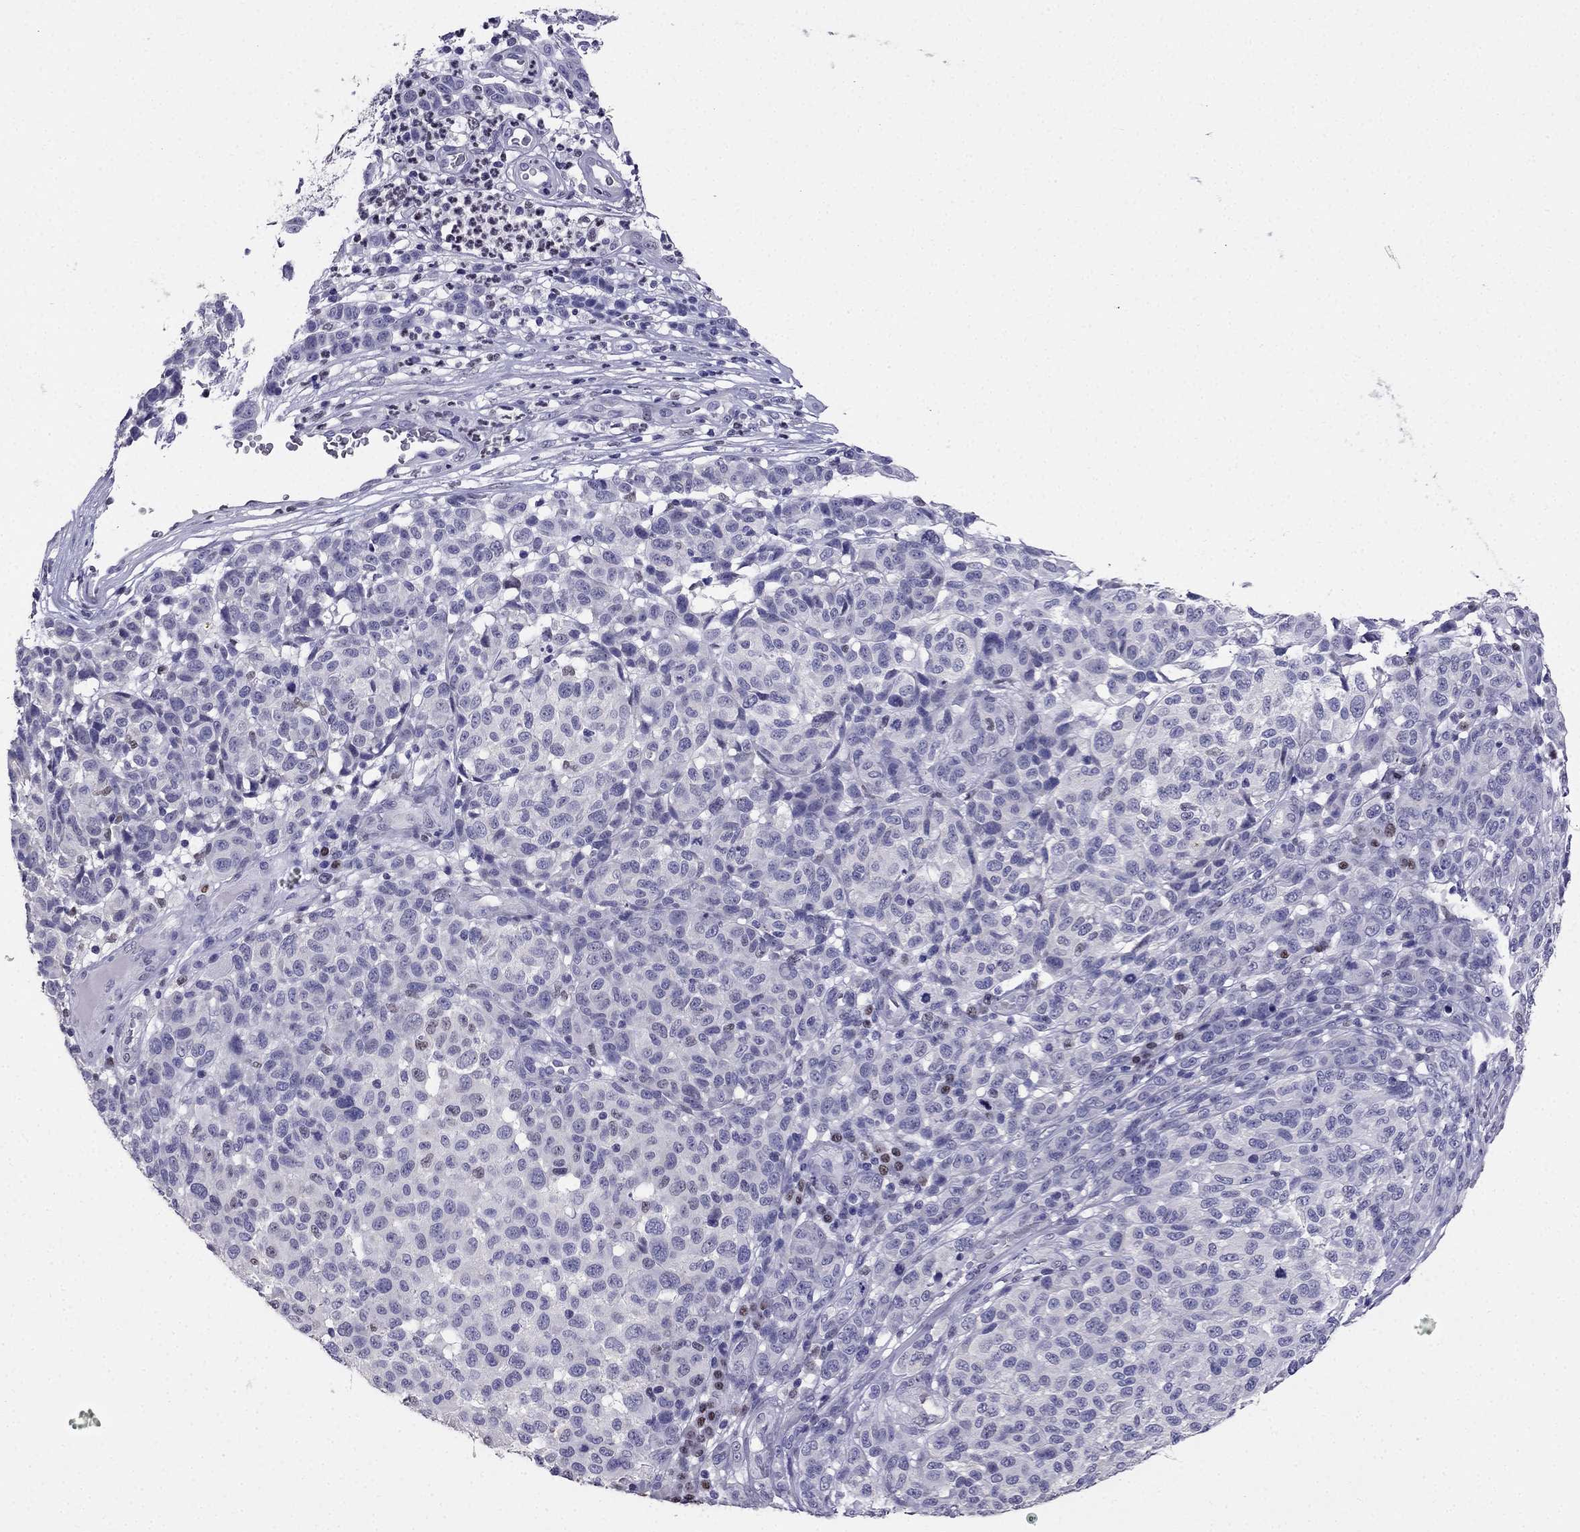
{"staining": {"intensity": "negative", "quantity": "none", "location": "none"}, "tissue": "melanoma", "cell_type": "Tumor cells", "image_type": "cancer", "snomed": [{"axis": "morphology", "description": "Malignant melanoma, NOS"}, {"axis": "topography", "description": "Skin"}], "caption": "A histopathology image of human malignant melanoma is negative for staining in tumor cells. (Brightfield microscopy of DAB immunohistochemistry at high magnification).", "gene": "ARID3A", "patient": {"sex": "male", "age": 59}}